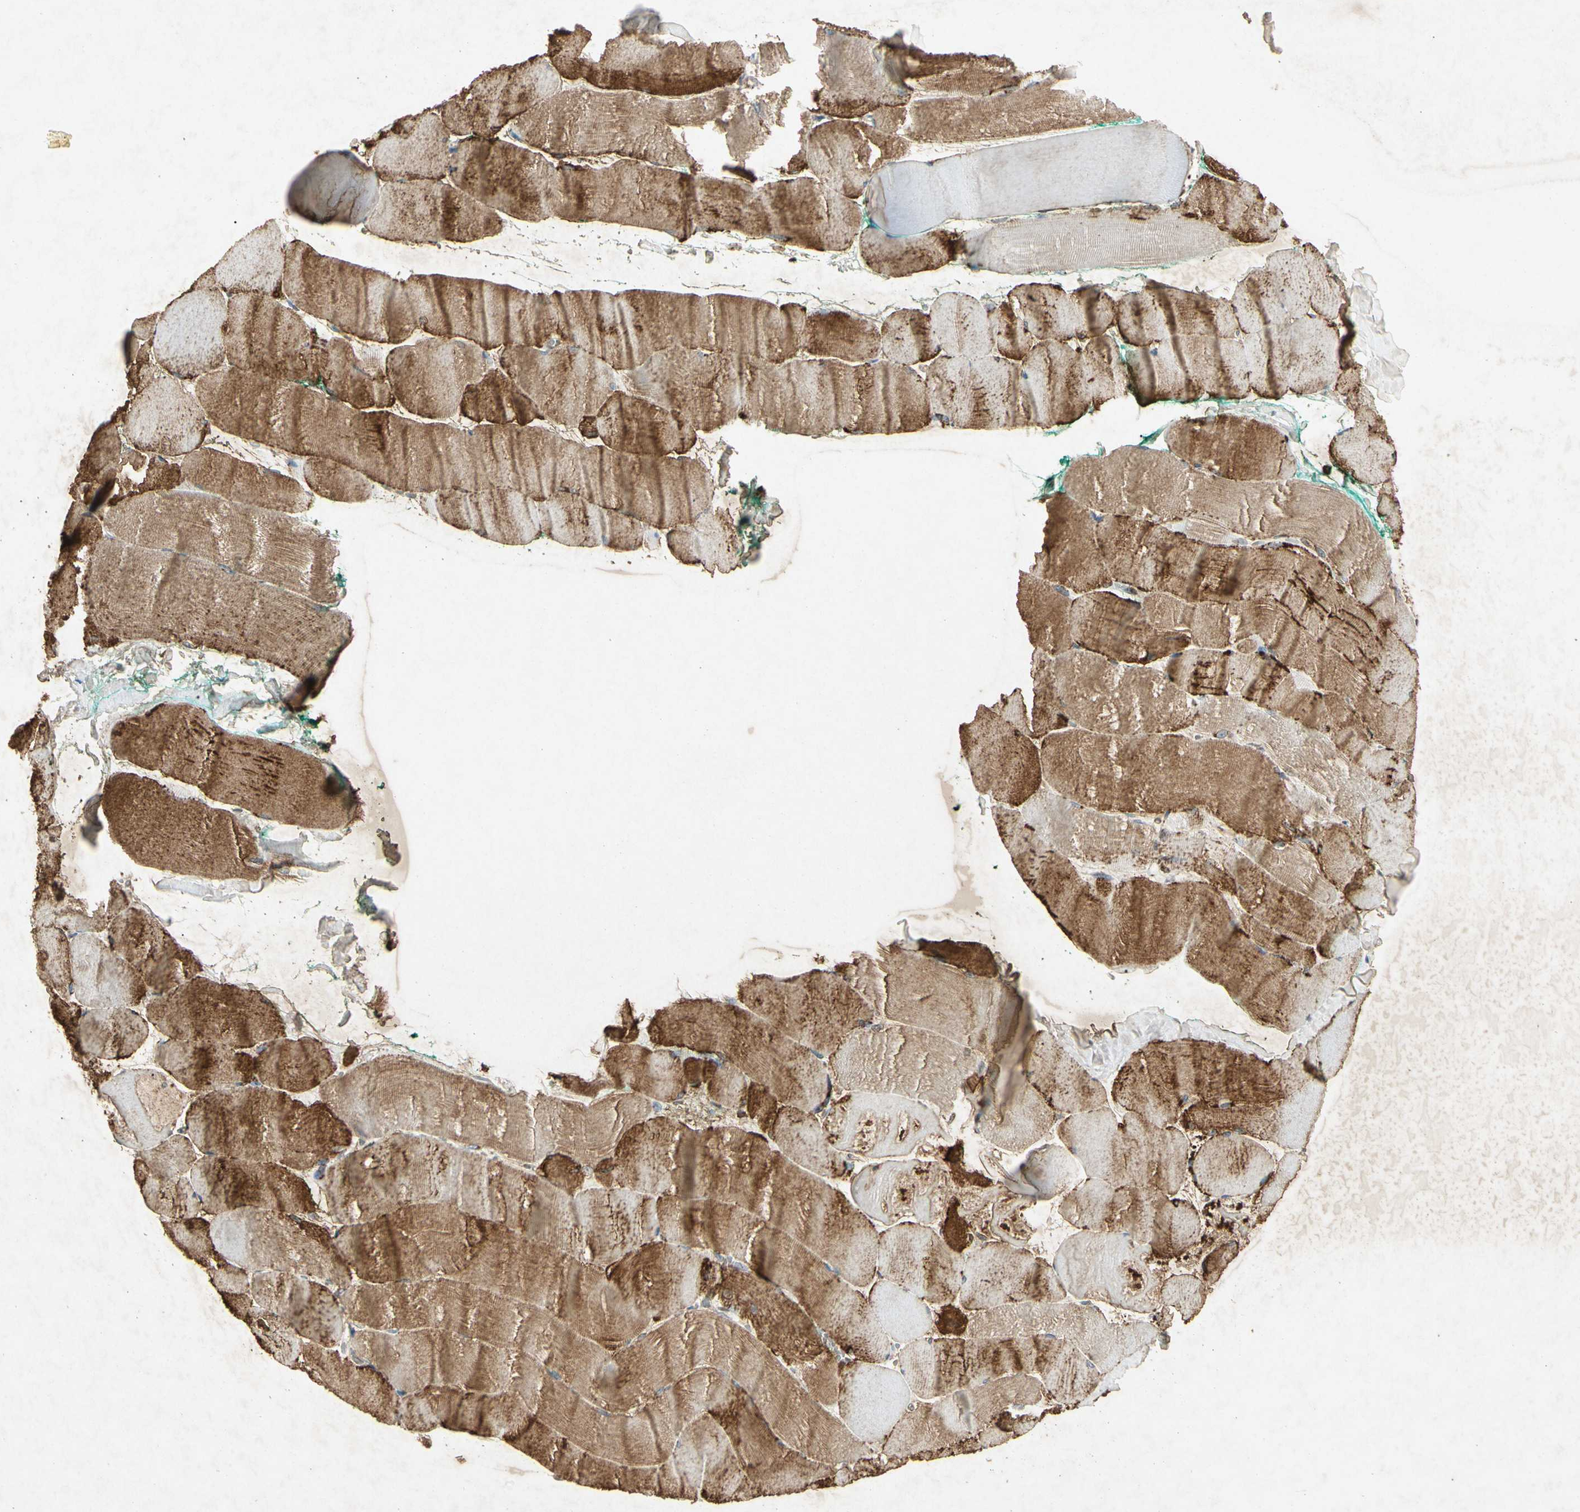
{"staining": {"intensity": "moderate", "quantity": "25%-75%", "location": "cytoplasmic/membranous"}, "tissue": "skeletal muscle", "cell_type": "Myocytes", "image_type": "normal", "snomed": [{"axis": "morphology", "description": "Normal tissue, NOS"}, {"axis": "morphology", "description": "Squamous cell carcinoma, NOS"}, {"axis": "topography", "description": "Skeletal muscle"}], "caption": "Myocytes show medium levels of moderate cytoplasmic/membranous expression in approximately 25%-75% of cells in normal skeletal muscle.", "gene": "MSRB1", "patient": {"sex": "male", "age": 51}}